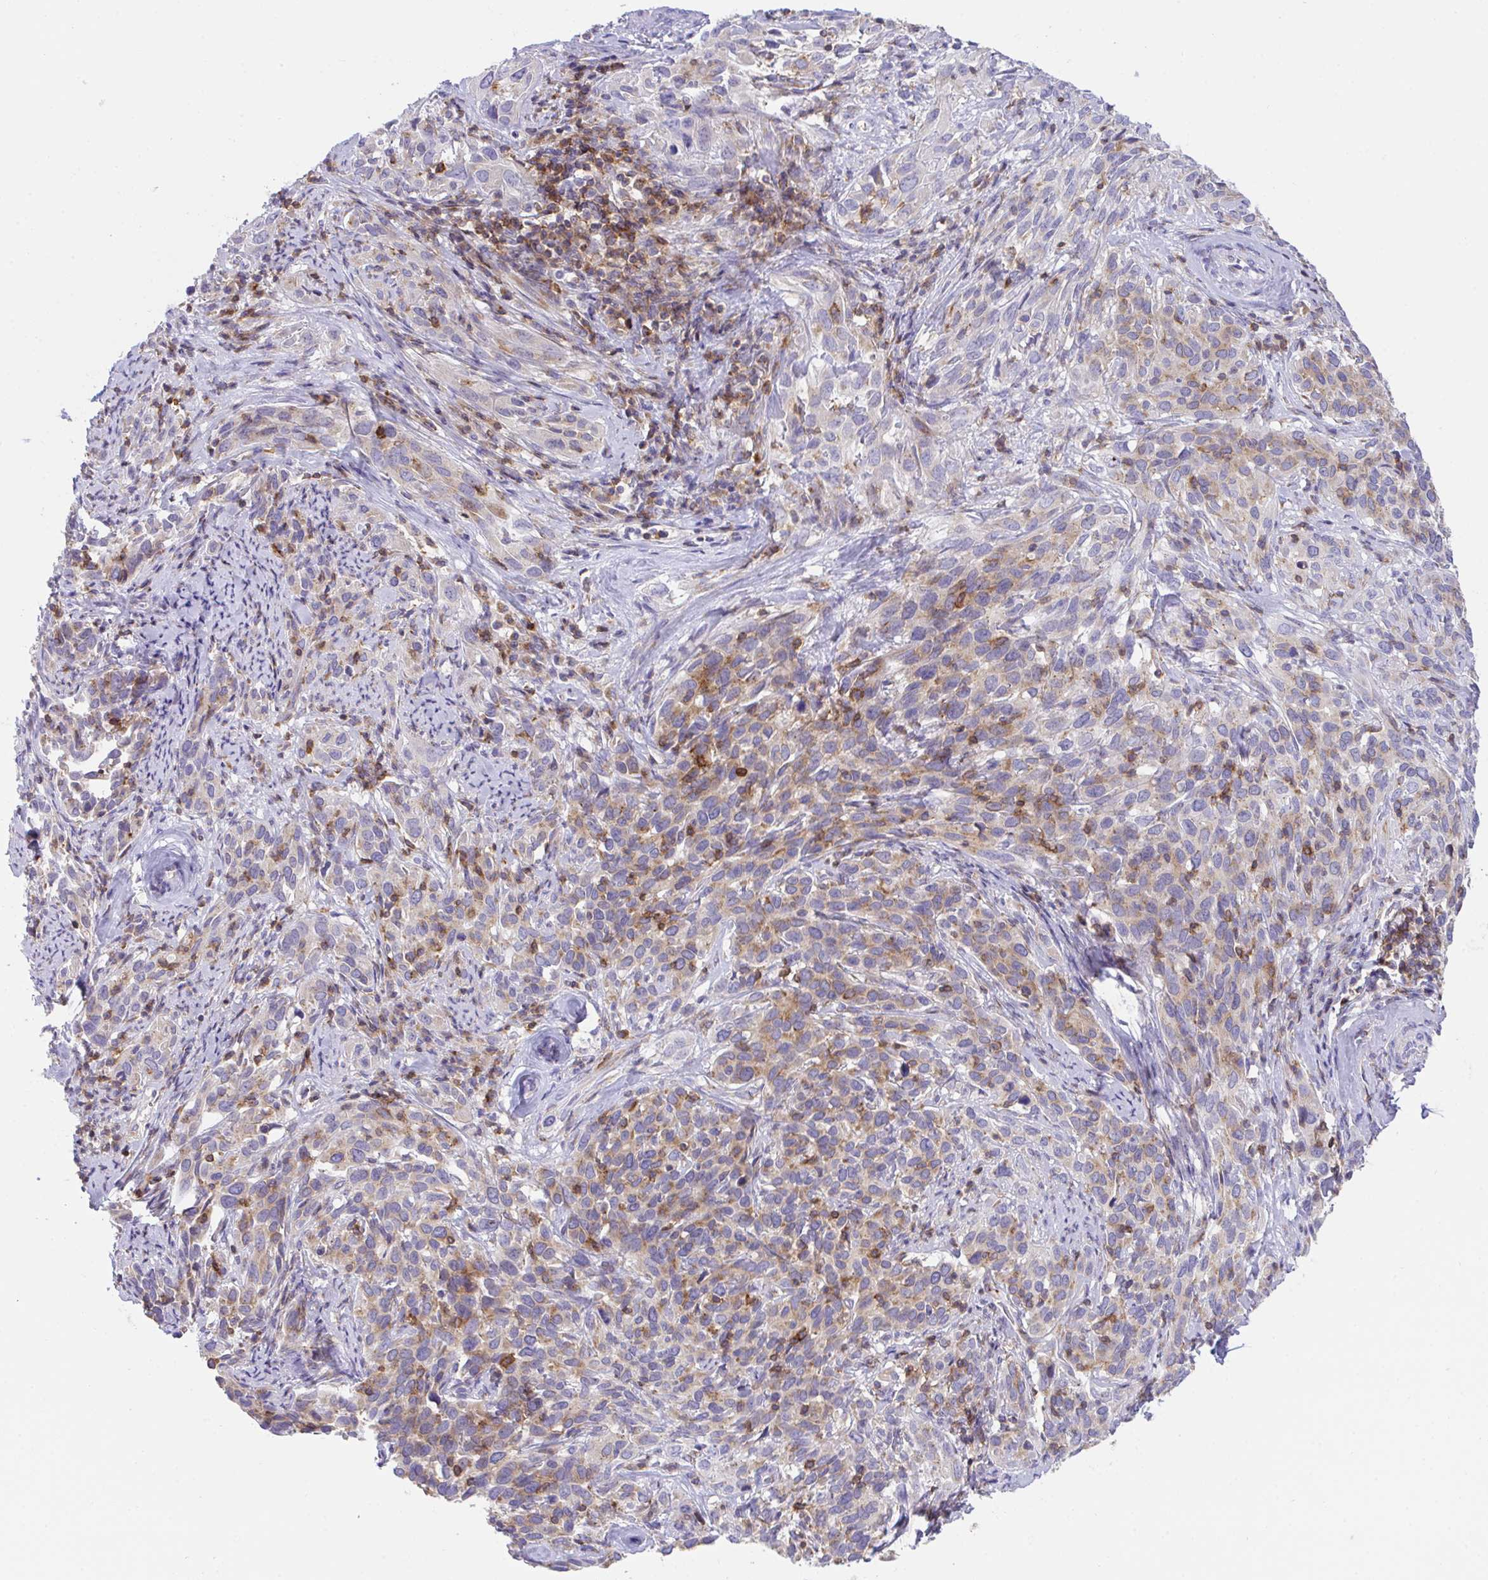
{"staining": {"intensity": "weak", "quantity": "25%-75%", "location": "cytoplasmic/membranous"}, "tissue": "cervical cancer", "cell_type": "Tumor cells", "image_type": "cancer", "snomed": [{"axis": "morphology", "description": "Normal tissue, NOS"}, {"axis": "morphology", "description": "Squamous cell carcinoma, NOS"}, {"axis": "topography", "description": "Cervix"}], "caption": "Squamous cell carcinoma (cervical) was stained to show a protein in brown. There is low levels of weak cytoplasmic/membranous staining in about 25%-75% of tumor cells. (DAB = brown stain, brightfield microscopy at high magnification).", "gene": "MIA3", "patient": {"sex": "female", "age": 51}}